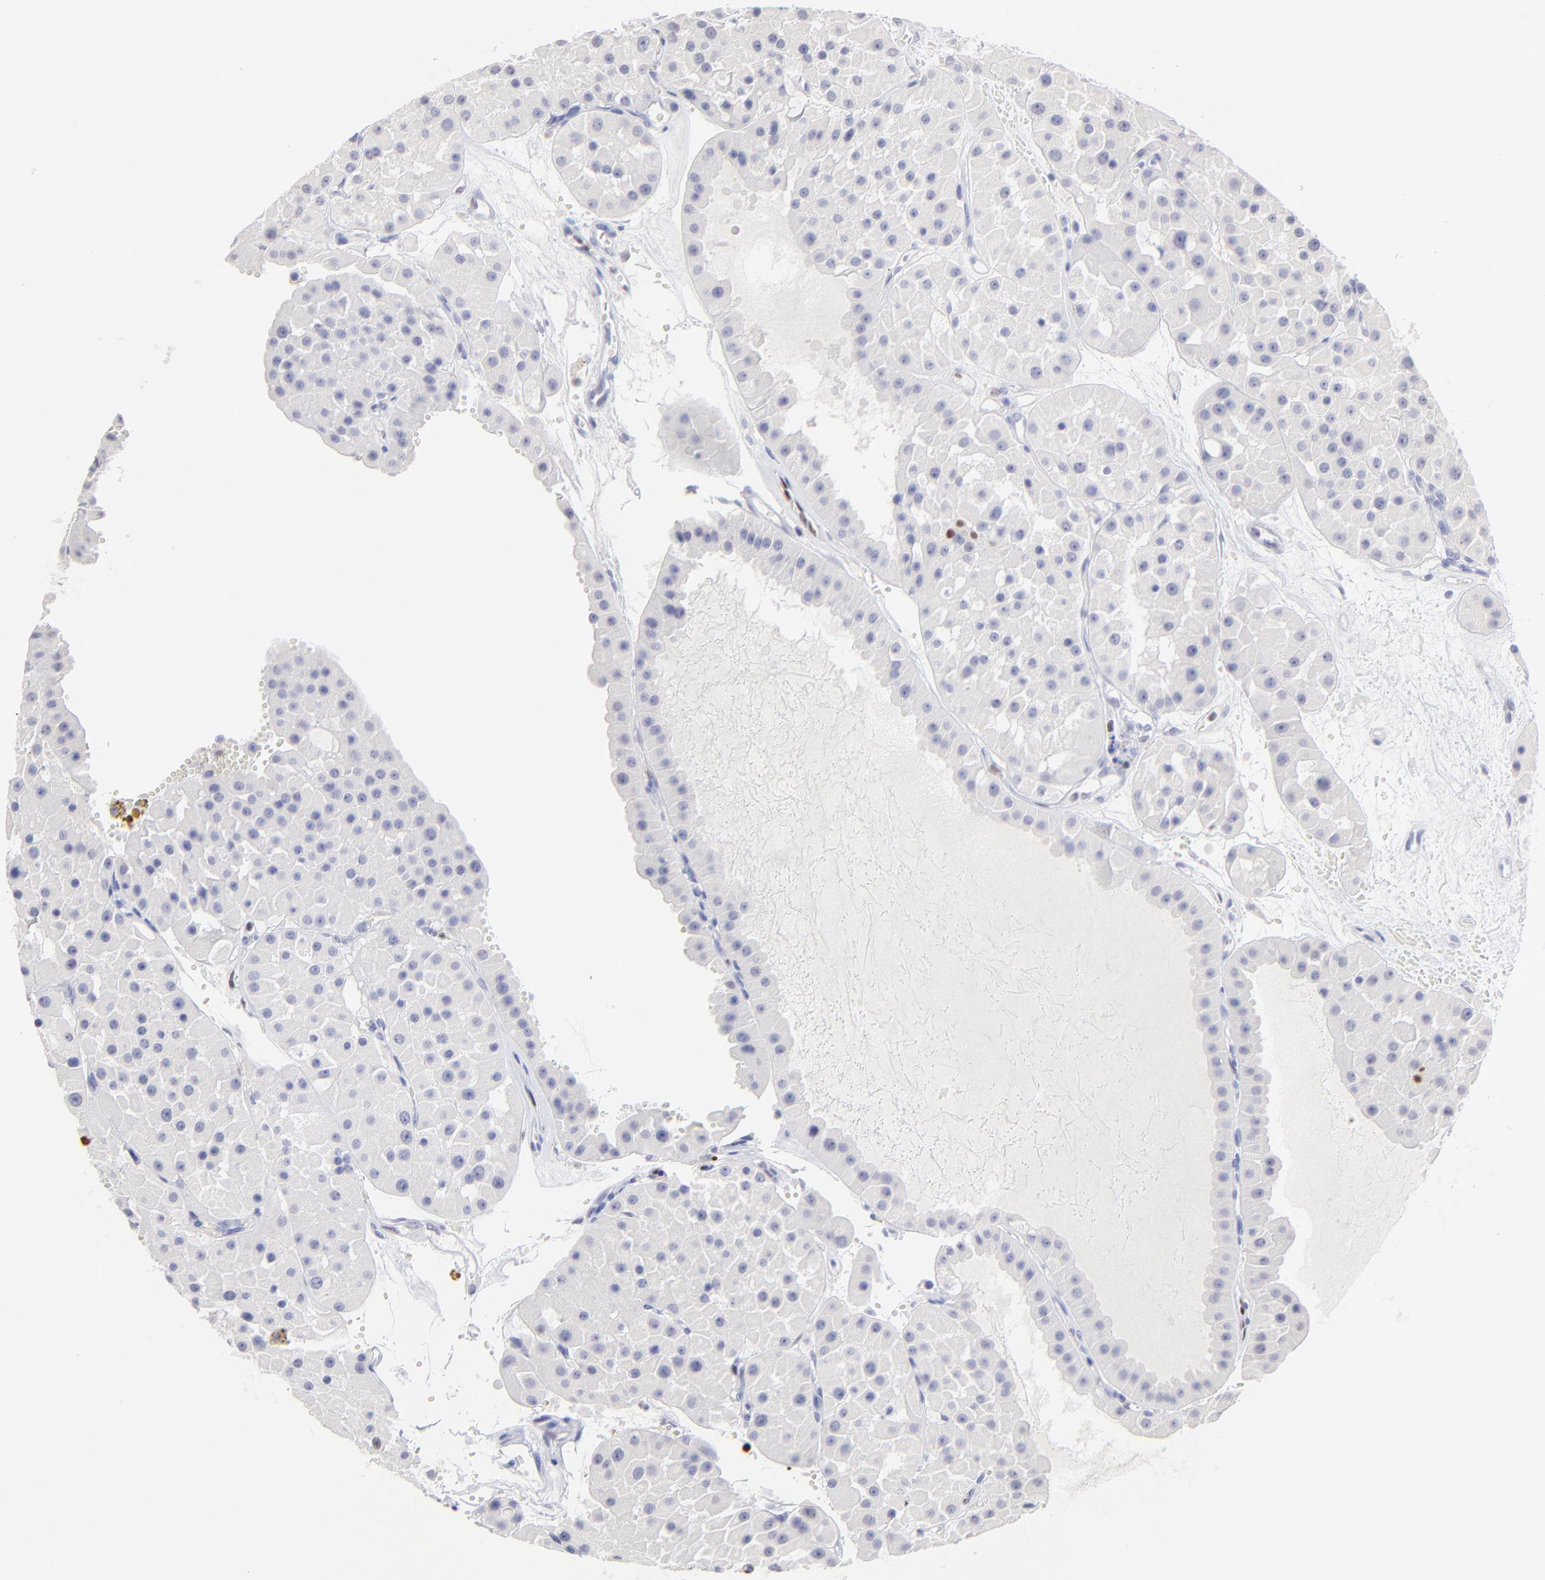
{"staining": {"intensity": "negative", "quantity": "none", "location": "none"}, "tissue": "renal cancer", "cell_type": "Tumor cells", "image_type": "cancer", "snomed": [{"axis": "morphology", "description": "Adenocarcinoma, uncertain malignant potential"}, {"axis": "topography", "description": "Kidney"}], "caption": "Immunohistochemical staining of renal adenocarcinoma,  uncertain malignant potential displays no significant expression in tumor cells.", "gene": "KLF4", "patient": {"sex": "male", "age": 63}}